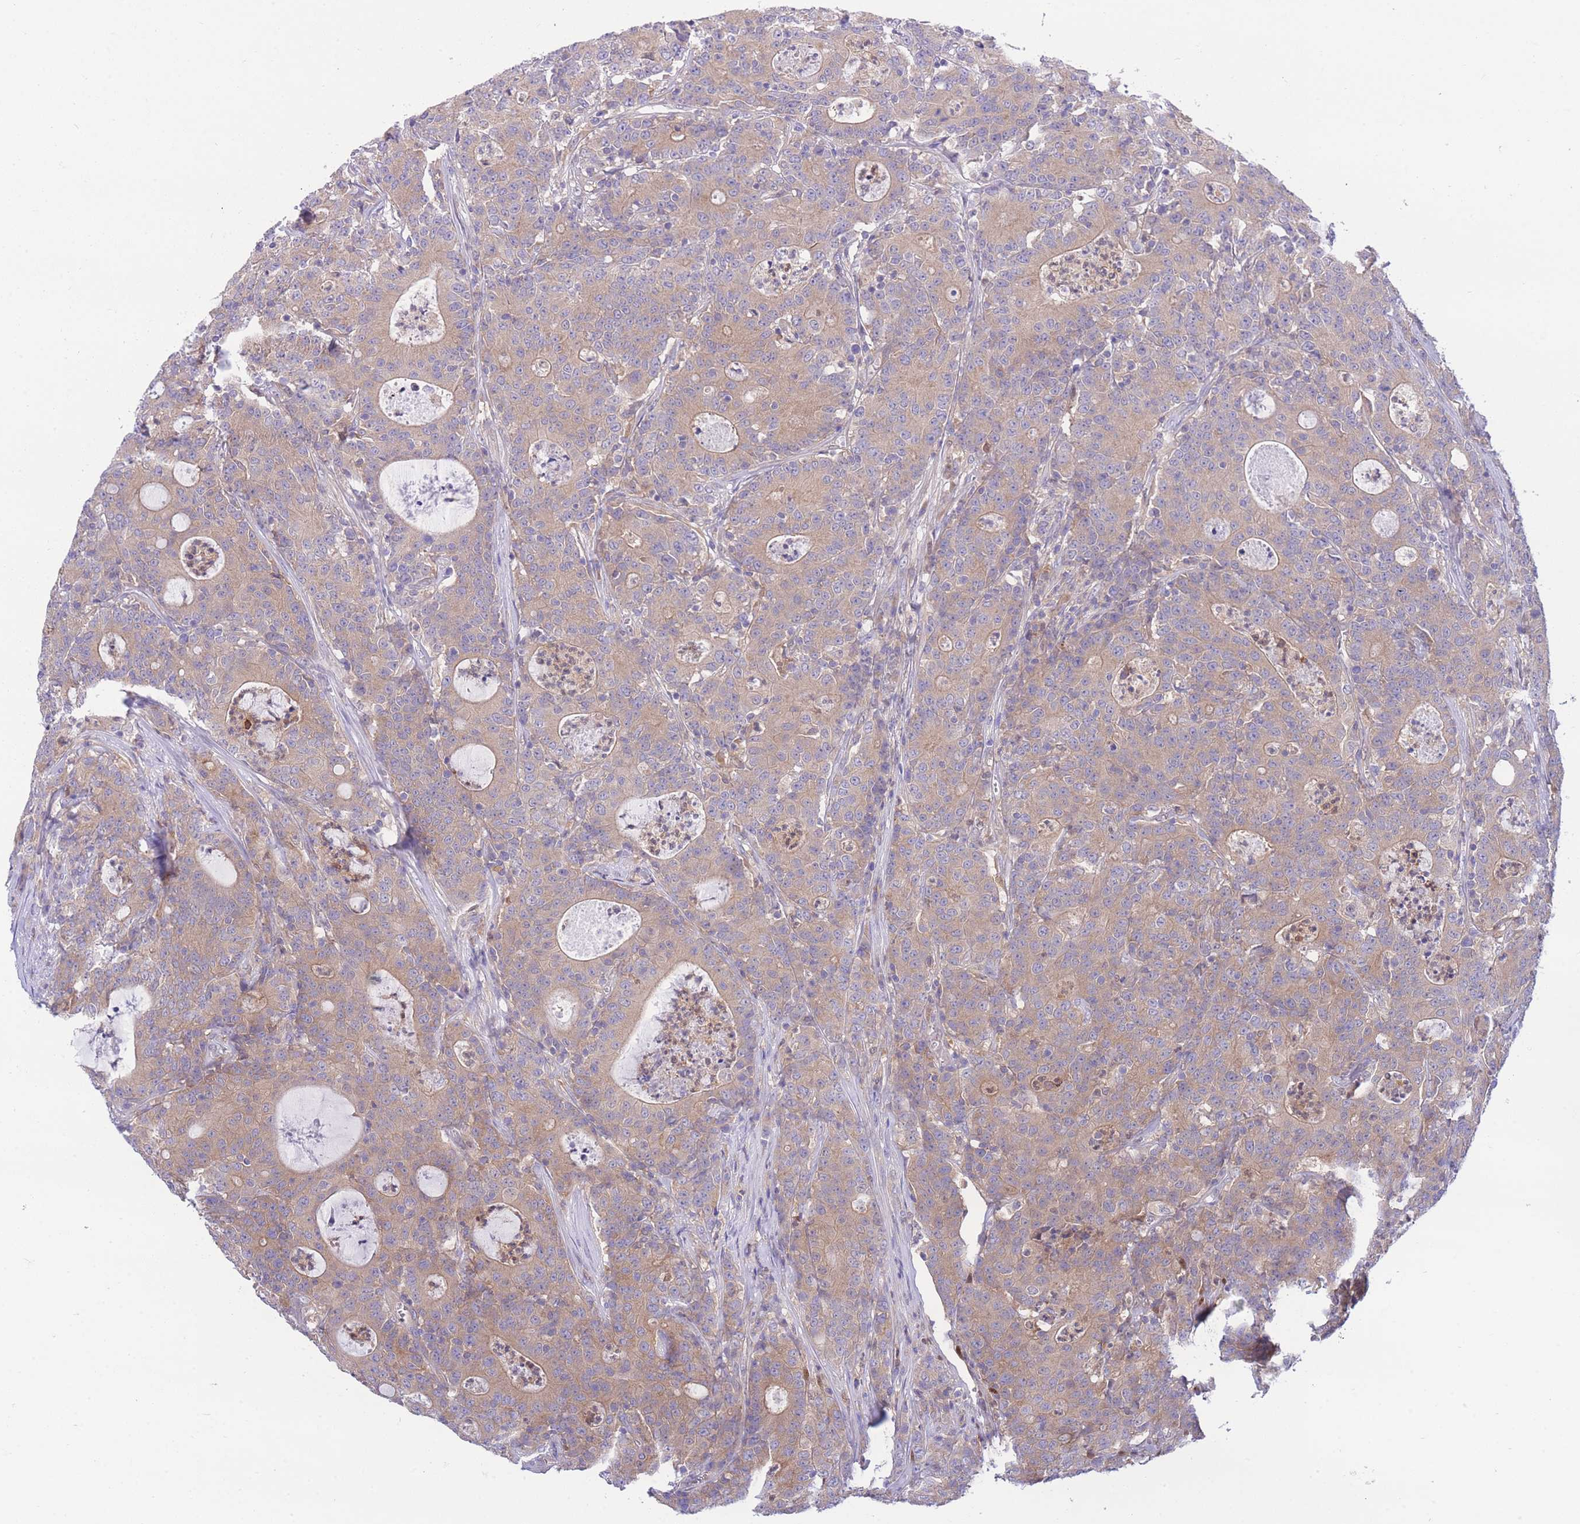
{"staining": {"intensity": "moderate", "quantity": ">75%", "location": "cytoplasmic/membranous"}, "tissue": "colorectal cancer", "cell_type": "Tumor cells", "image_type": "cancer", "snomed": [{"axis": "morphology", "description": "Adenocarcinoma, NOS"}, {"axis": "topography", "description": "Colon"}], "caption": "Immunohistochemical staining of human adenocarcinoma (colorectal) reveals medium levels of moderate cytoplasmic/membranous positivity in about >75% of tumor cells. The staining was performed using DAB (3,3'-diaminobenzidine) to visualize the protein expression in brown, while the nuclei were stained in blue with hematoxylin (Magnification: 20x).", "gene": "NAMPT", "patient": {"sex": "male", "age": 83}}